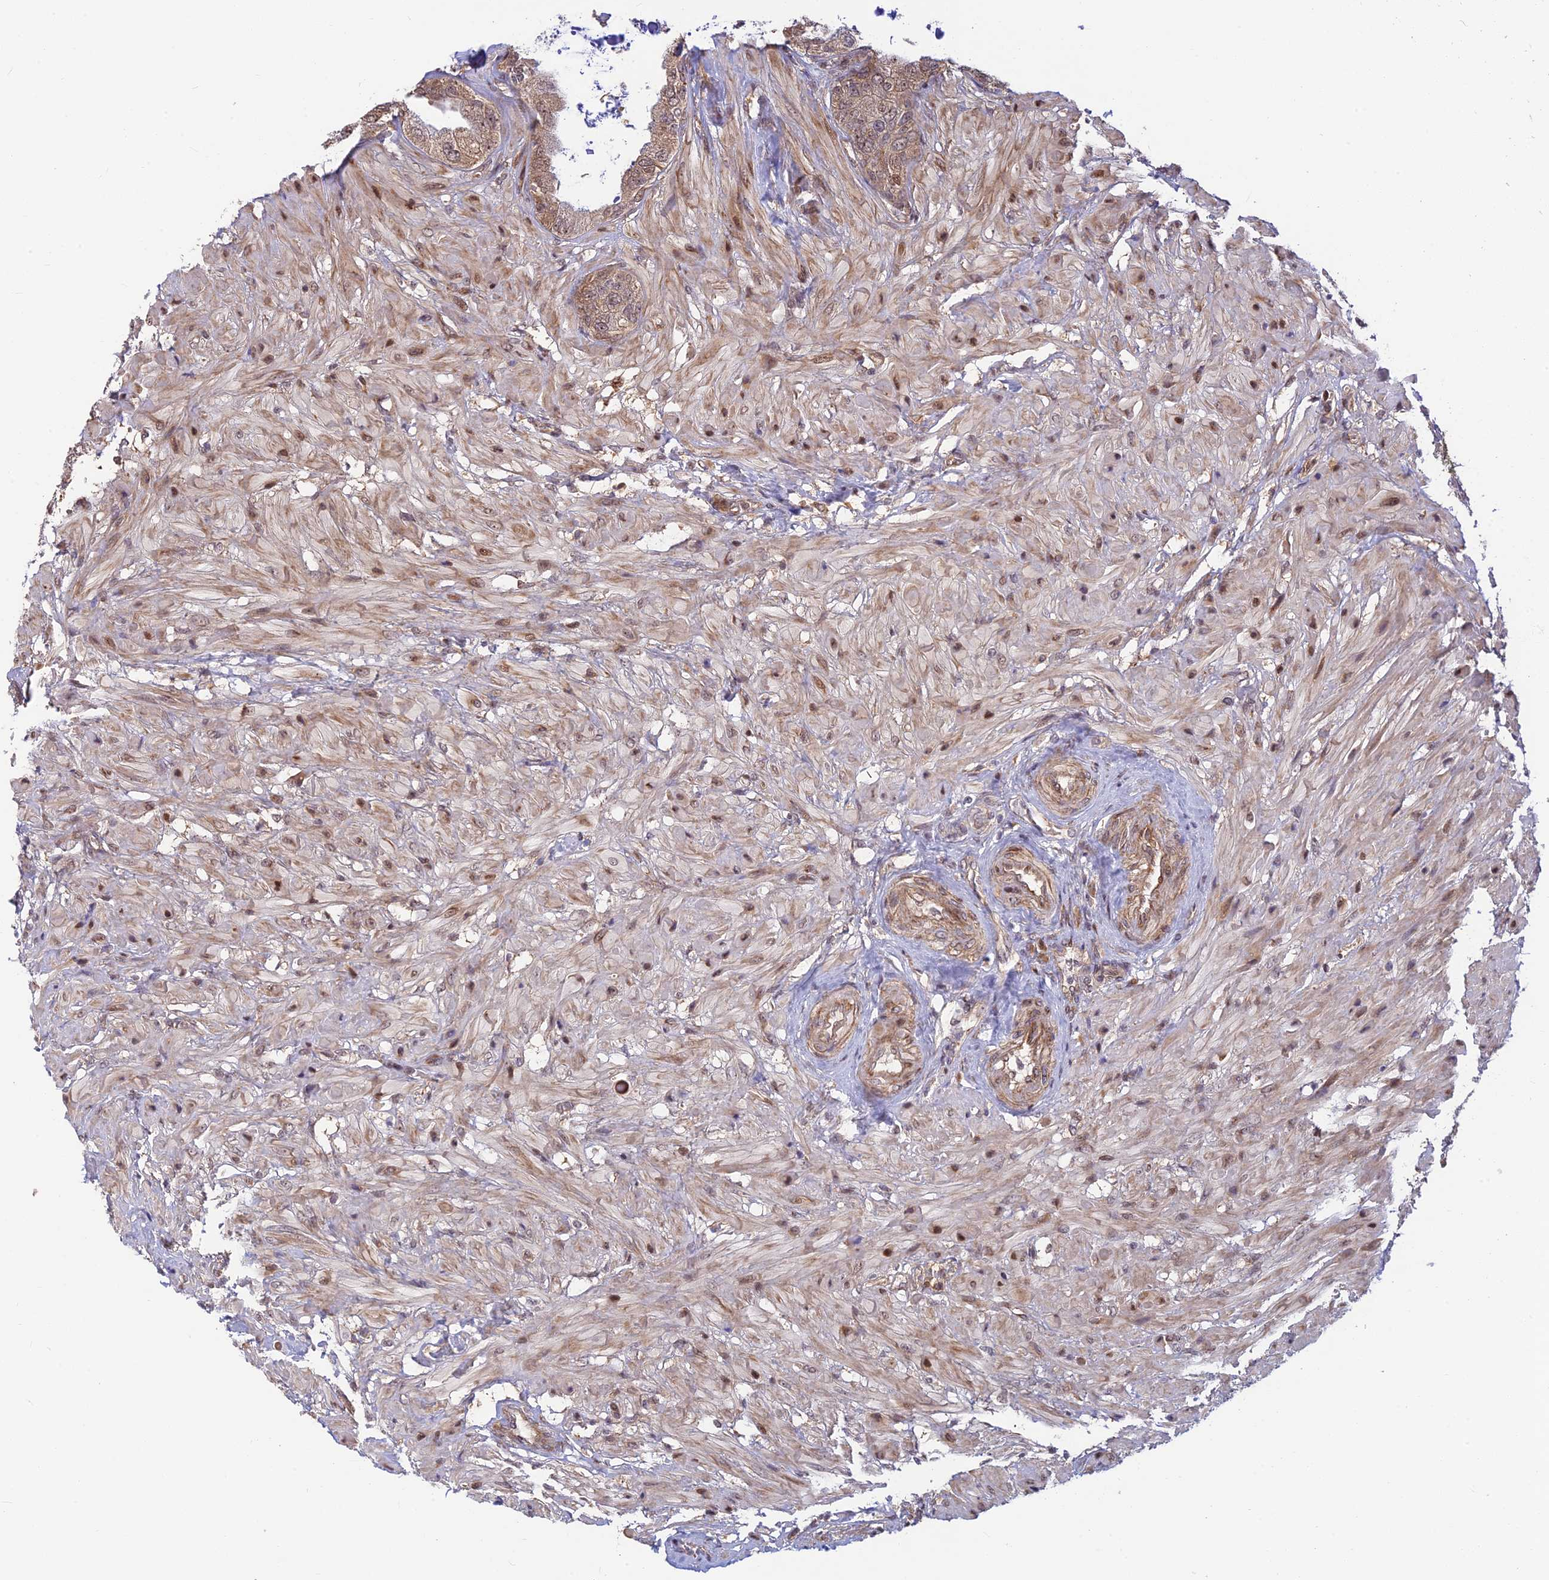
{"staining": {"intensity": "moderate", "quantity": ">75%", "location": "cytoplasmic/membranous,nuclear"}, "tissue": "seminal vesicle", "cell_type": "Glandular cells", "image_type": "normal", "snomed": [{"axis": "morphology", "description": "Normal tissue, NOS"}, {"axis": "topography", "description": "Seminal veicle"}], "caption": "Human seminal vesicle stained for a protein (brown) displays moderate cytoplasmic/membranous,nuclear positive positivity in approximately >75% of glandular cells.", "gene": "UFSP2", "patient": {"sex": "male", "age": 63}}